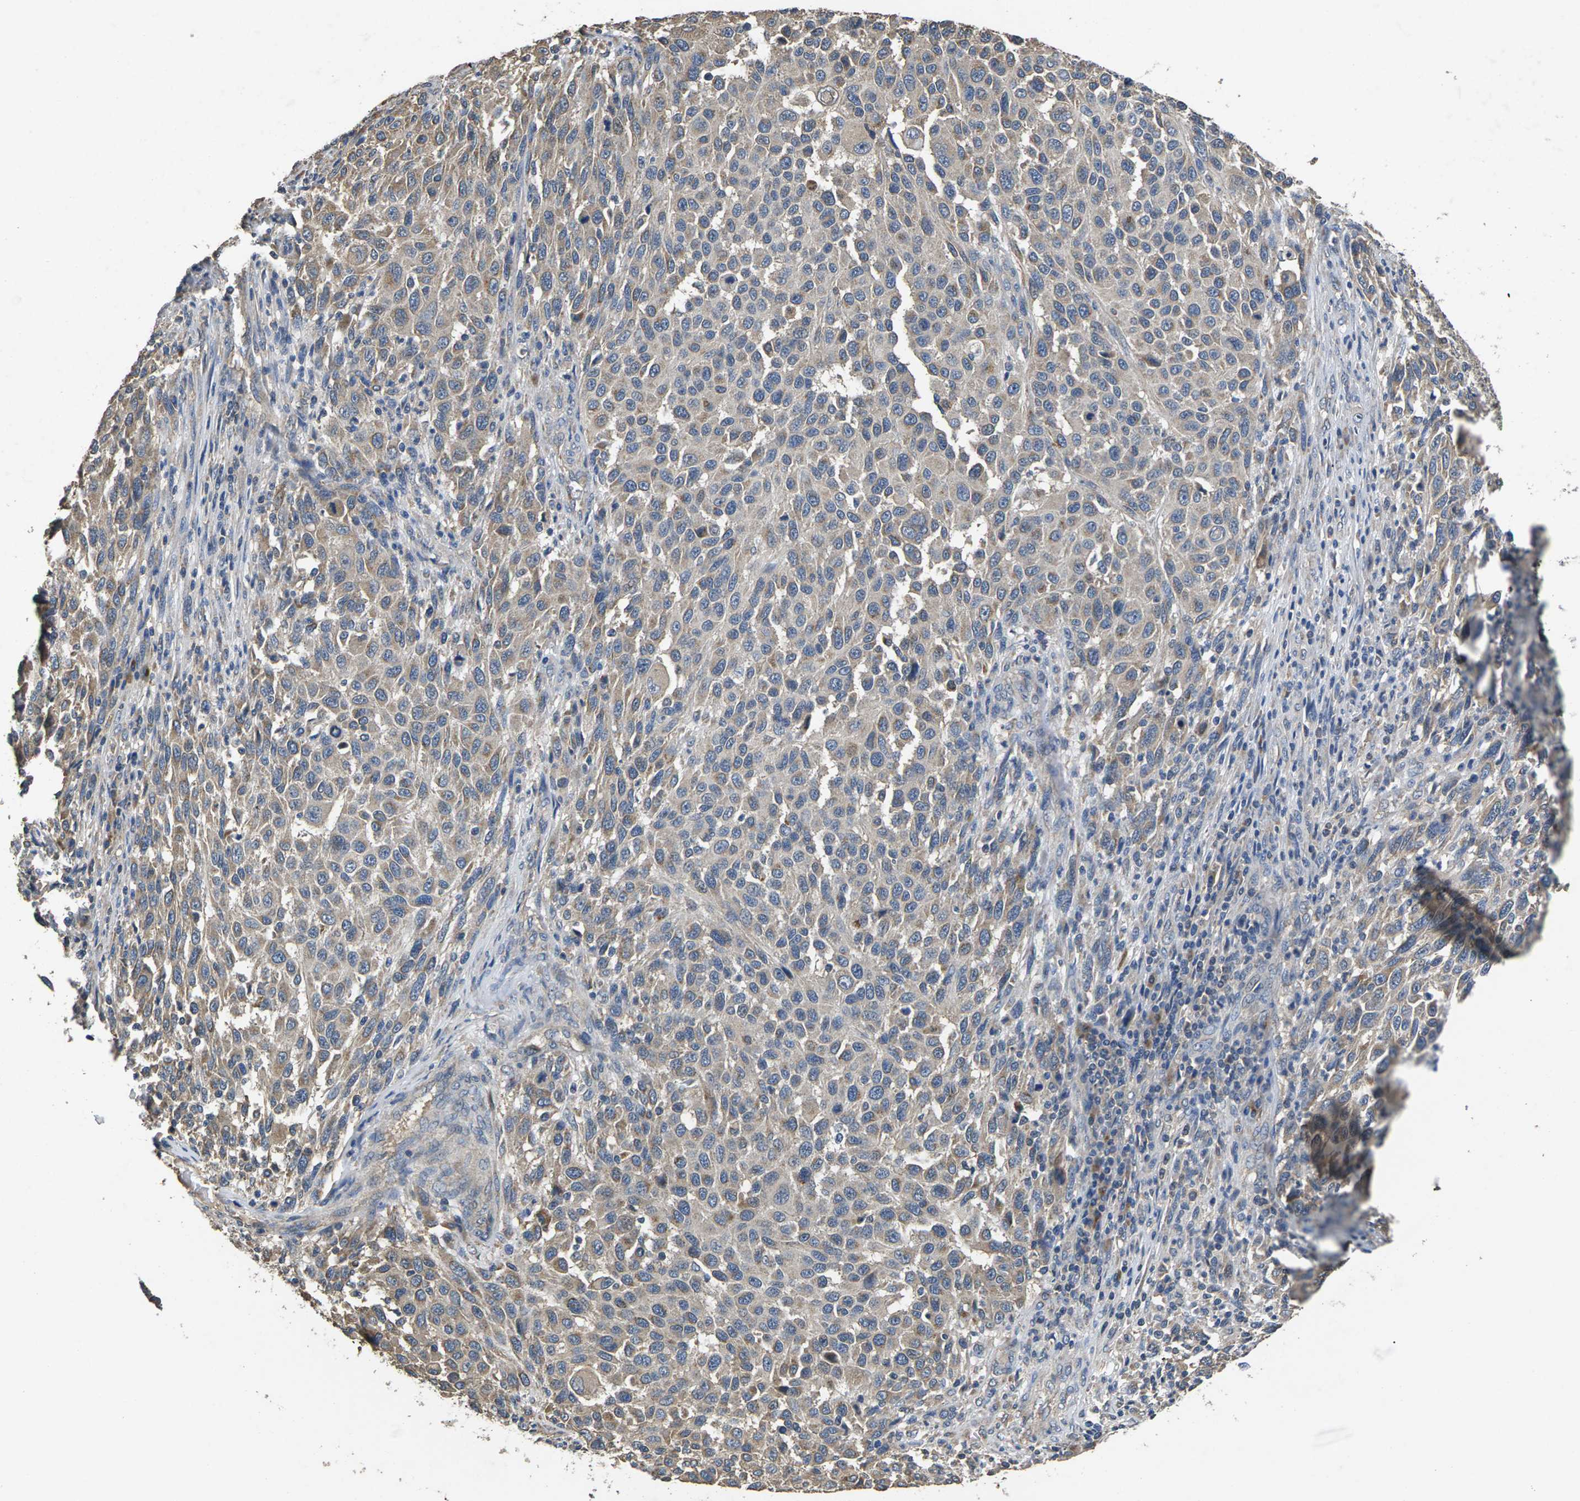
{"staining": {"intensity": "weak", "quantity": "<25%", "location": "cytoplasmic/membranous"}, "tissue": "melanoma", "cell_type": "Tumor cells", "image_type": "cancer", "snomed": [{"axis": "morphology", "description": "Malignant melanoma, Metastatic site"}, {"axis": "topography", "description": "Lymph node"}], "caption": "A histopathology image of human malignant melanoma (metastatic site) is negative for staining in tumor cells.", "gene": "B4GAT1", "patient": {"sex": "male", "age": 61}}